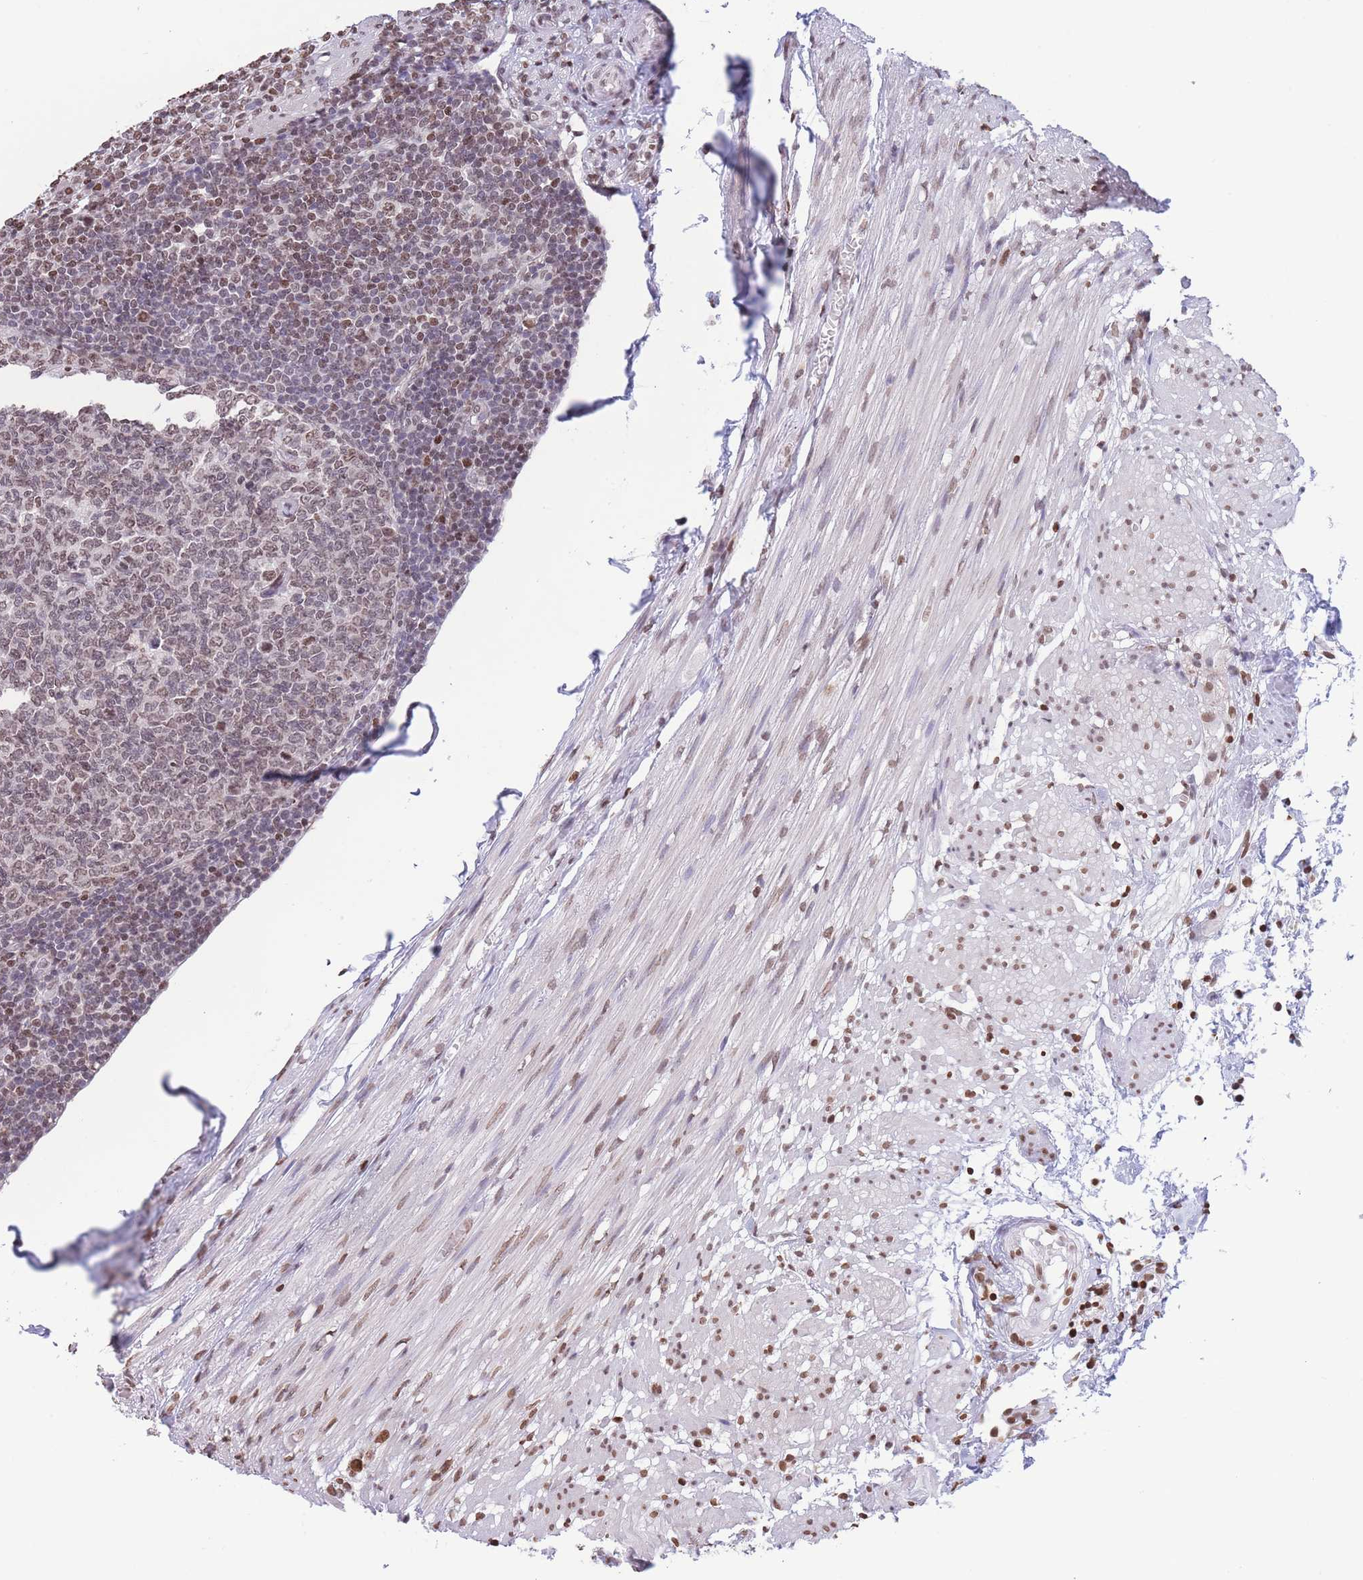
{"staining": {"intensity": "moderate", "quantity": ">75%", "location": "nuclear"}, "tissue": "appendix", "cell_type": "Glandular cells", "image_type": "normal", "snomed": [{"axis": "morphology", "description": "Normal tissue, NOS"}, {"axis": "topography", "description": "Appendix"}], "caption": "A brown stain shows moderate nuclear positivity of a protein in glandular cells of benign appendix.", "gene": "H2BC10", "patient": {"sex": "male", "age": 83}}